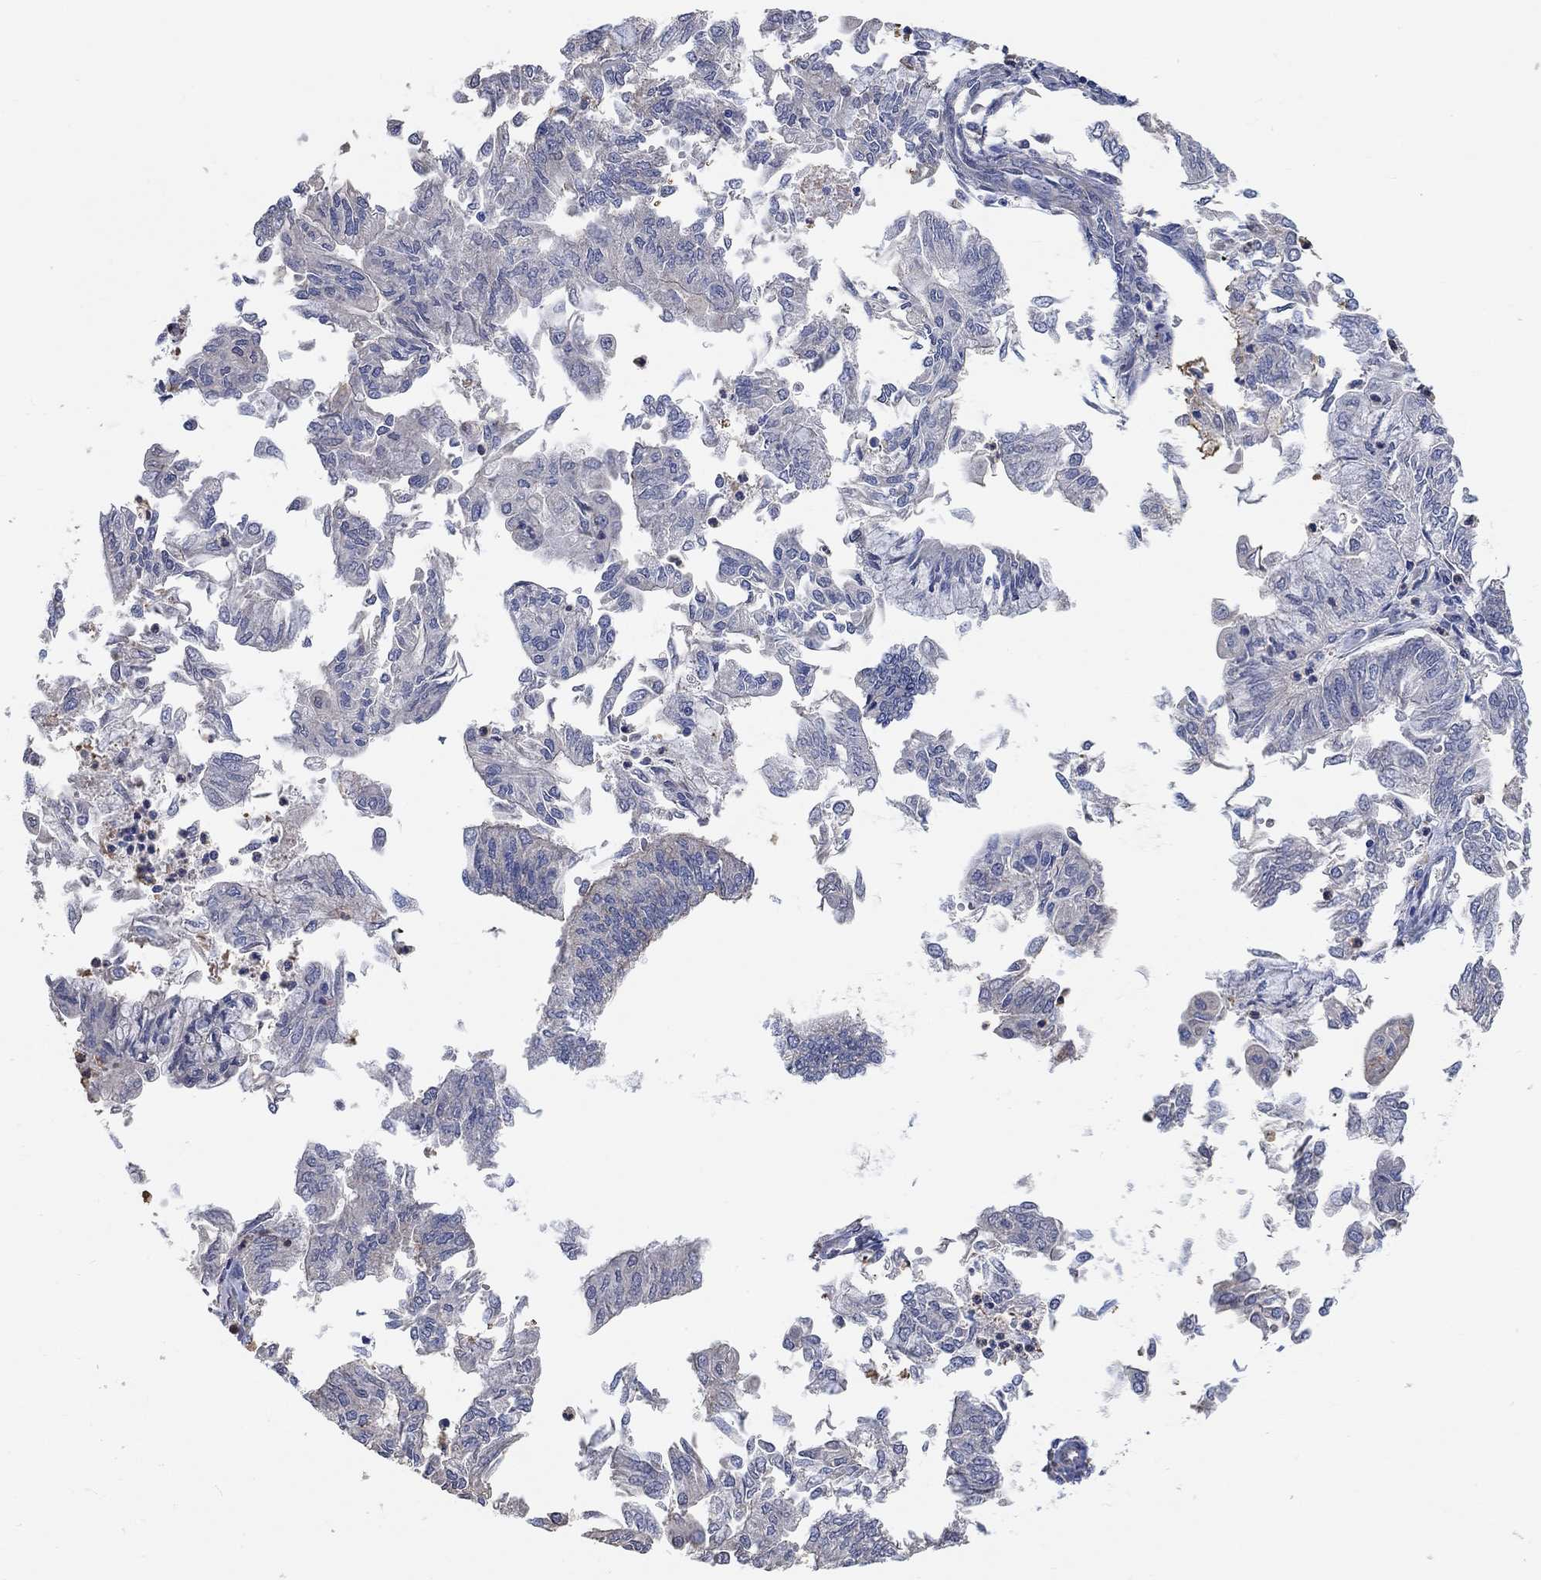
{"staining": {"intensity": "moderate", "quantity": "<25%", "location": "cytoplasmic/membranous"}, "tissue": "endometrial cancer", "cell_type": "Tumor cells", "image_type": "cancer", "snomed": [{"axis": "morphology", "description": "Adenocarcinoma, NOS"}, {"axis": "topography", "description": "Endometrium"}], "caption": "Endometrial cancer stained with a brown dye shows moderate cytoplasmic/membranous positive staining in about <25% of tumor cells.", "gene": "SYT16", "patient": {"sex": "female", "age": 59}}